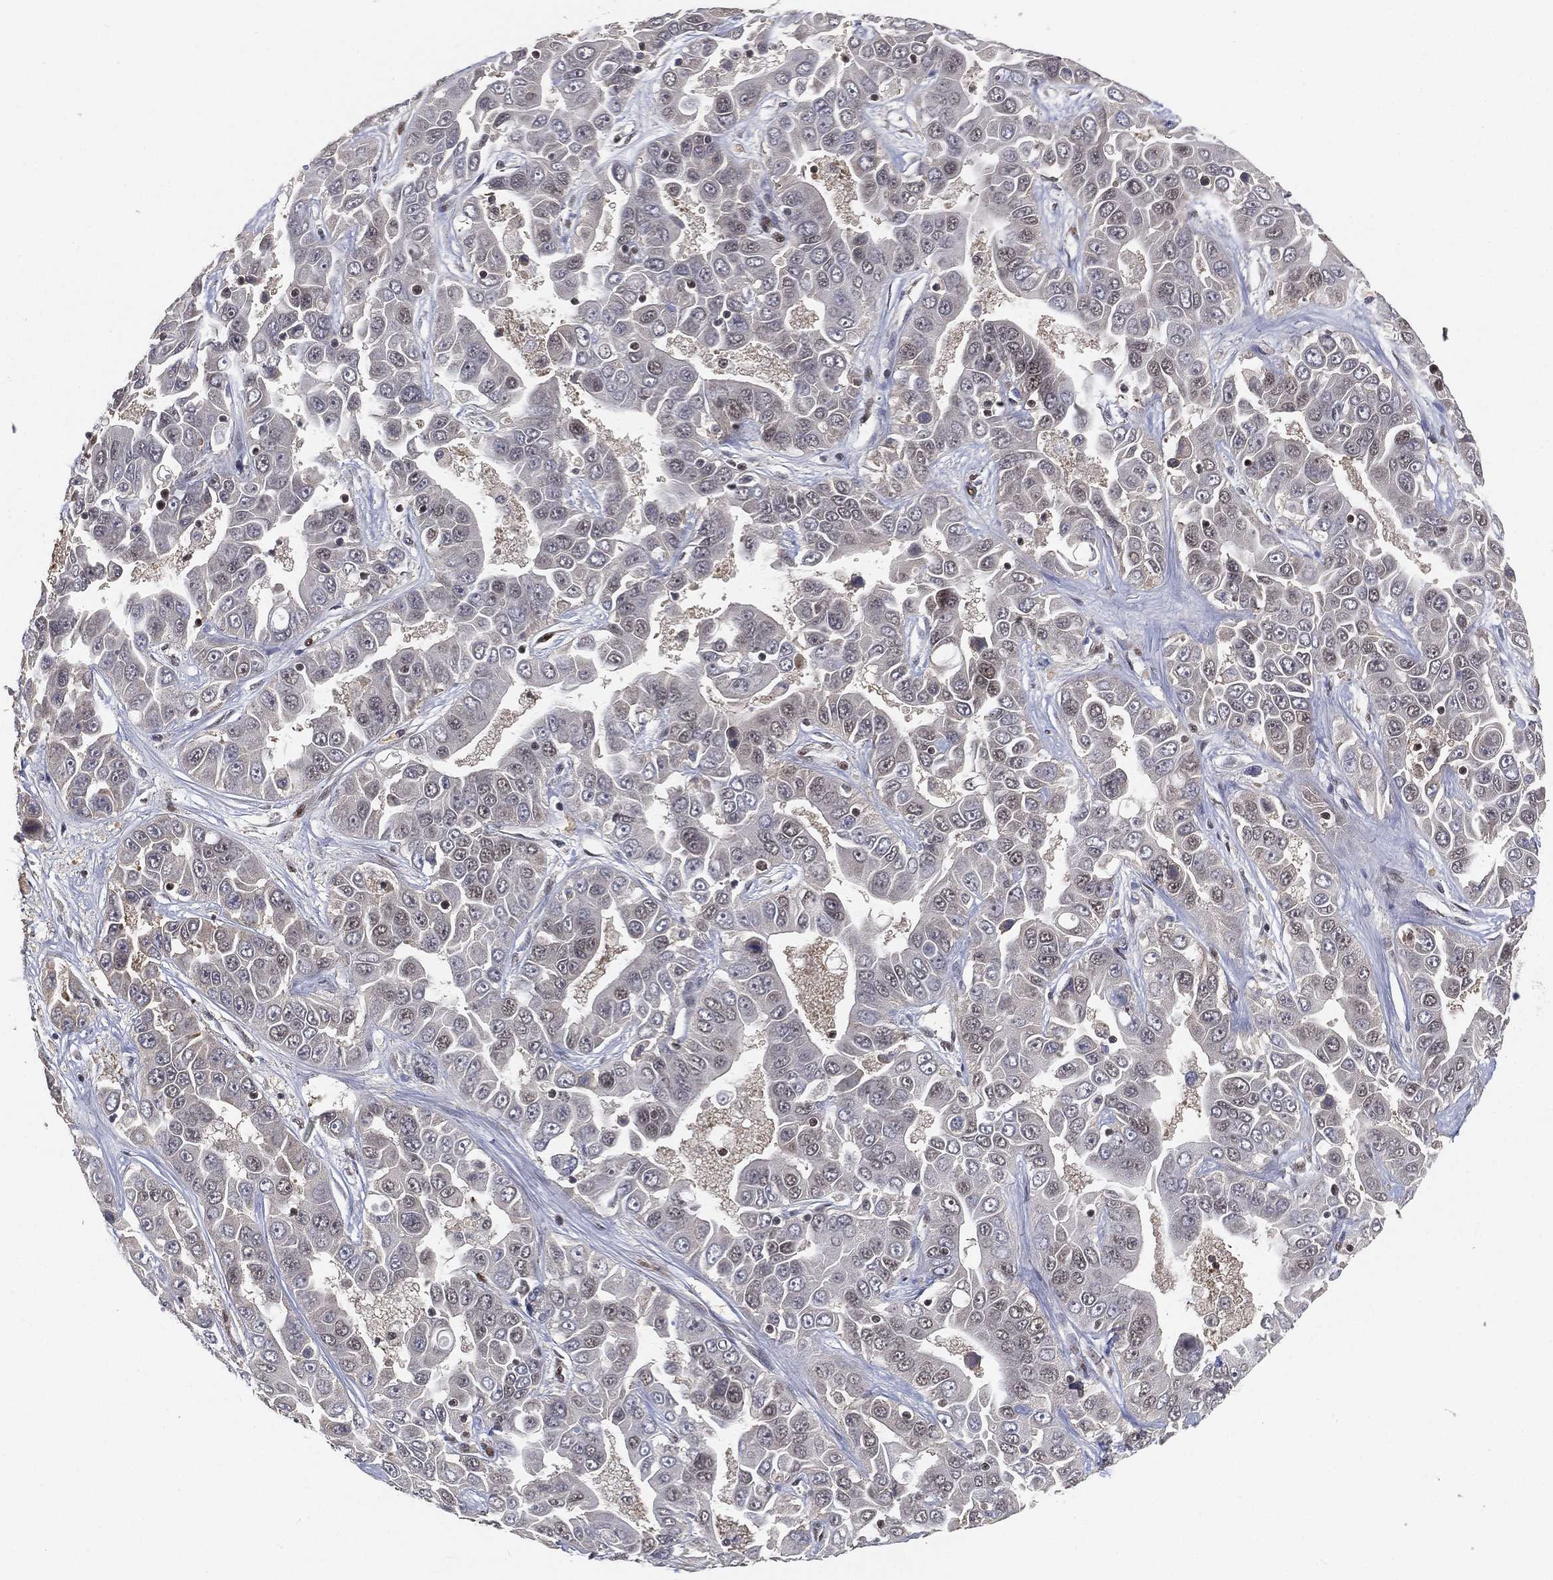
{"staining": {"intensity": "negative", "quantity": "none", "location": "none"}, "tissue": "liver cancer", "cell_type": "Tumor cells", "image_type": "cancer", "snomed": [{"axis": "morphology", "description": "Cholangiocarcinoma"}, {"axis": "topography", "description": "Liver"}], "caption": "High magnification brightfield microscopy of liver cancer stained with DAB (brown) and counterstained with hematoxylin (blue): tumor cells show no significant positivity. (DAB IHC, high magnification).", "gene": "CRTC3", "patient": {"sex": "female", "age": 52}}